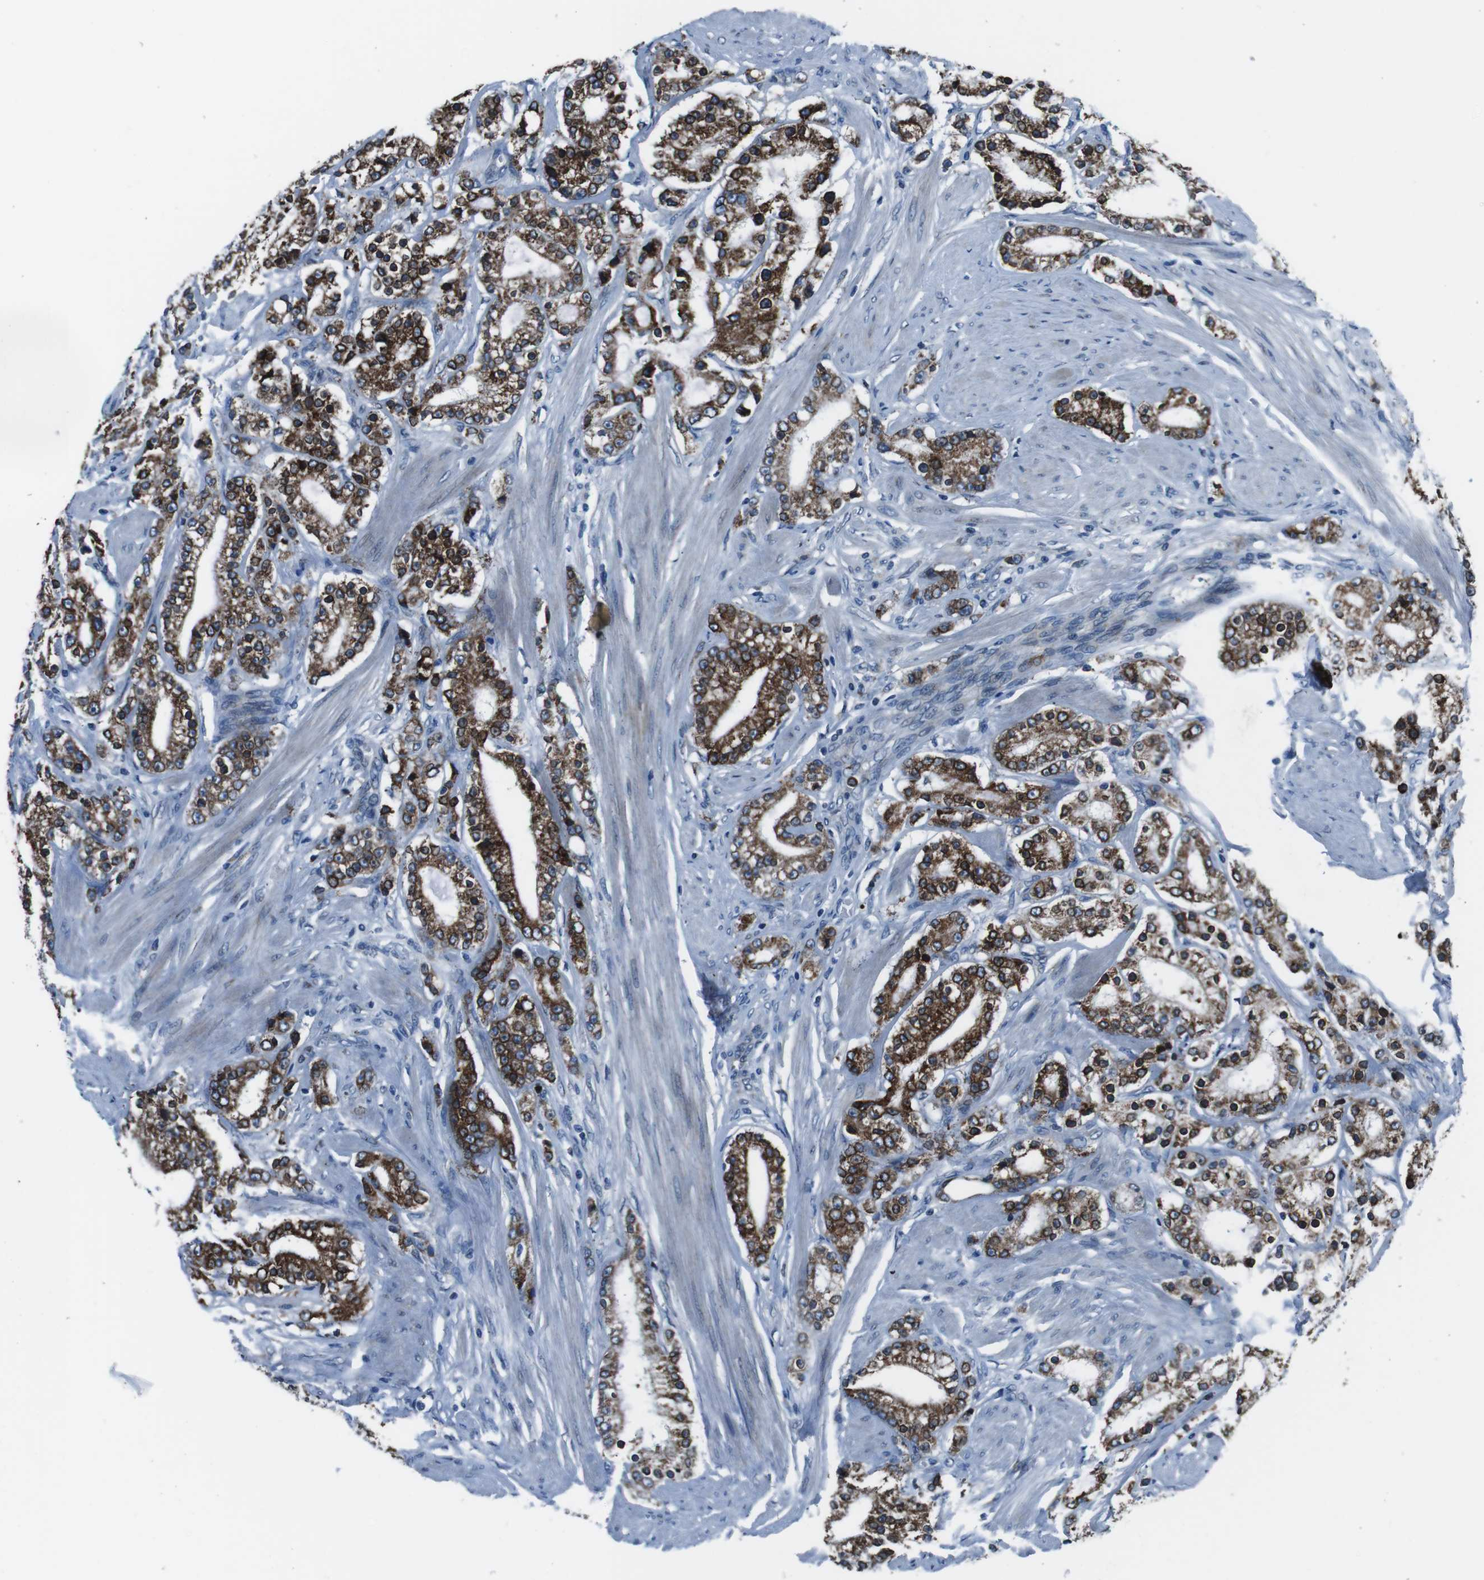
{"staining": {"intensity": "strong", "quantity": "25%-75%", "location": "cytoplasmic/membranous"}, "tissue": "prostate cancer", "cell_type": "Tumor cells", "image_type": "cancer", "snomed": [{"axis": "morphology", "description": "Adenocarcinoma, Low grade"}, {"axis": "topography", "description": "Prostate"}], "caption": "Strong cytoplasmic/membranous protein expression is appreciated in about 25%-75% of tumor cells in prostate cancer (adenocarcinoma (low-grade)).", "gene": "NUCB2", "patient": {"sex": "male", "age": 63}}